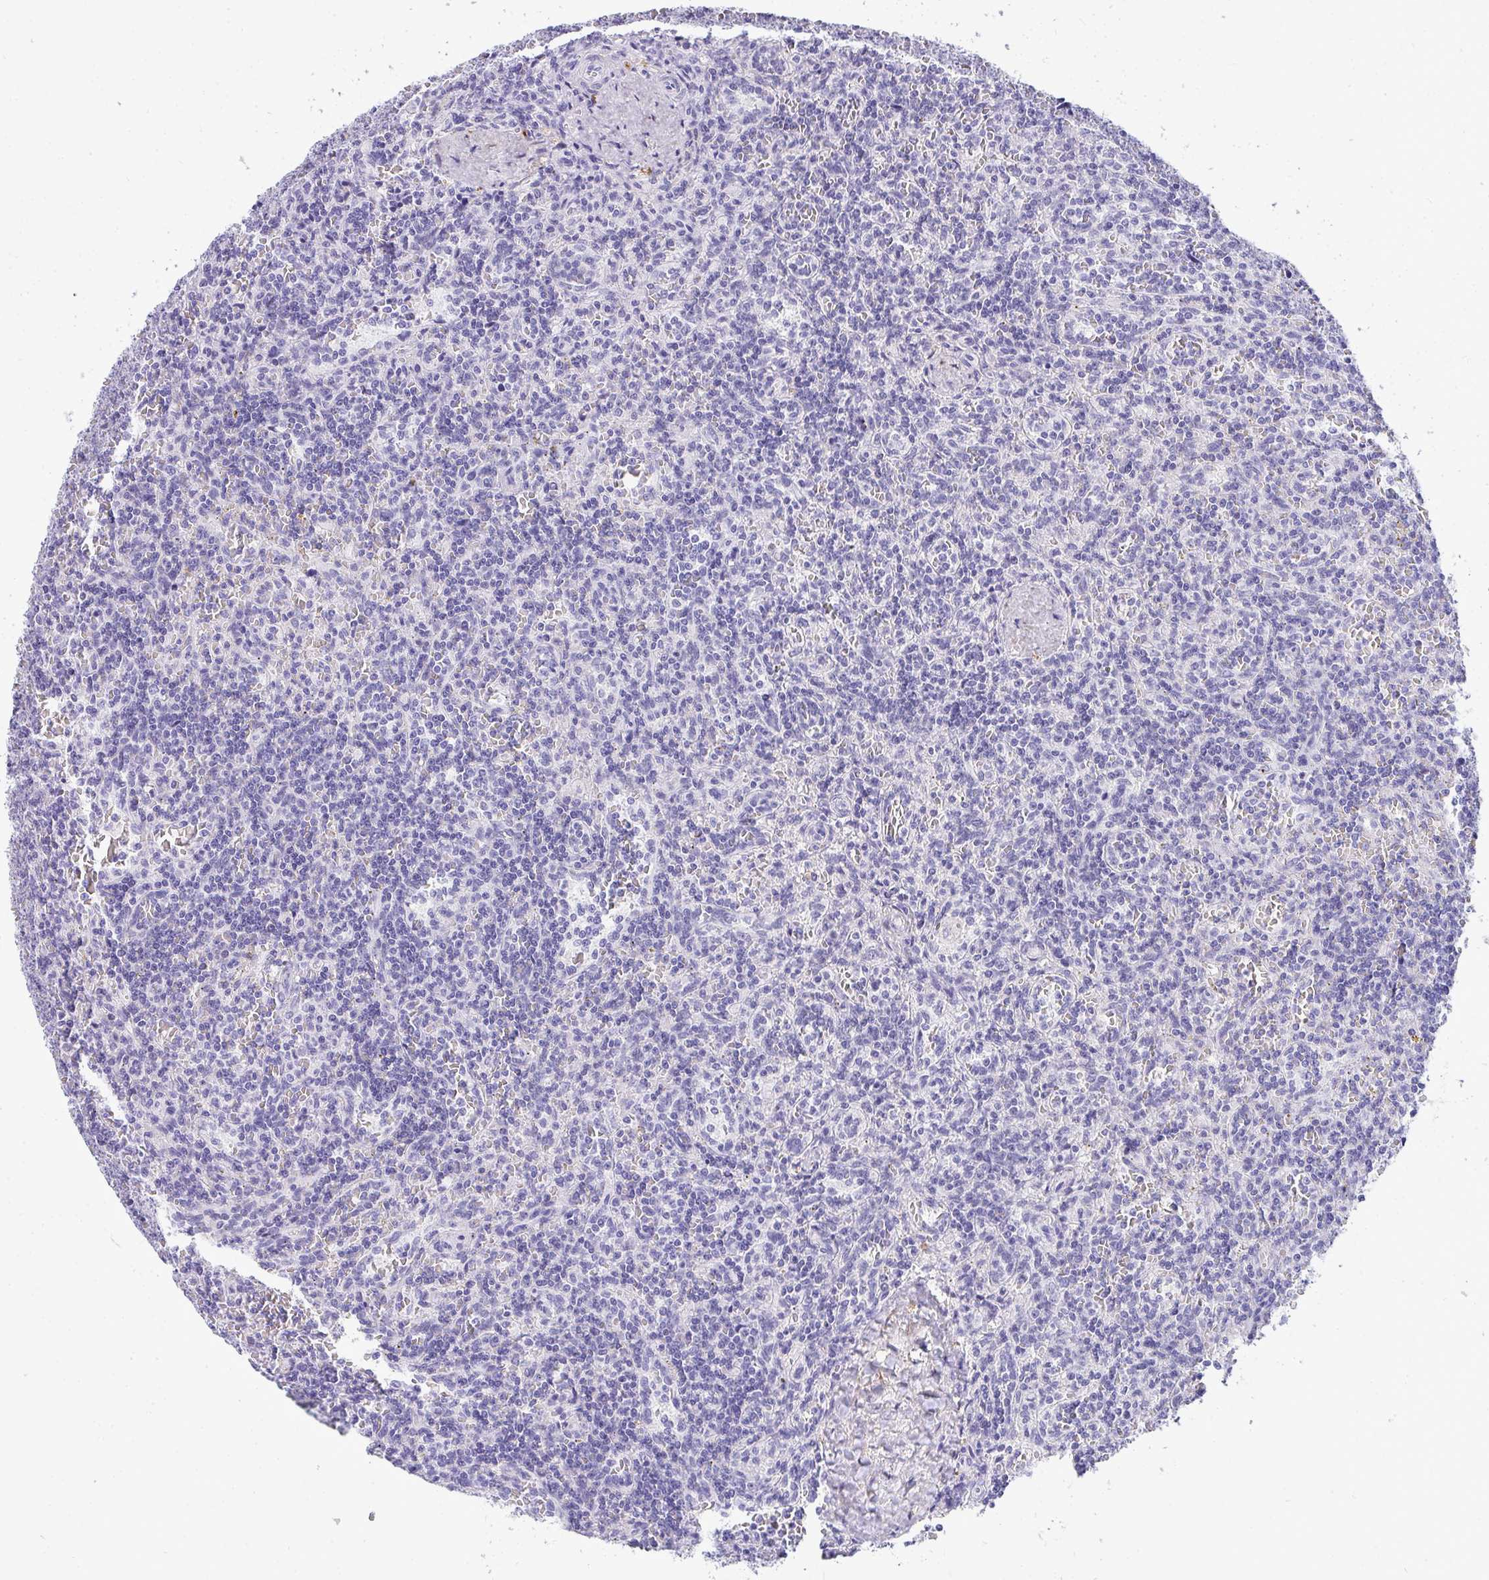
{"staining": {"intensity": "negative", "quantity": "none", "location": "none"}, "tissue": "lymphoma", "cell_type": "Tumor cells", "image_type": "cancer", "snomed": [{"axis": "morphology", "description": "Malignant lymphoma, non-Hodgkin's type, Low grade"}, {"axis": "topography", "description": "Spleen"}], "caption": "An image of human lymphoma is negative for staining in tumor cells.", "gene": "HSPB6", "patient": {"sex": "male", "age": 73}}